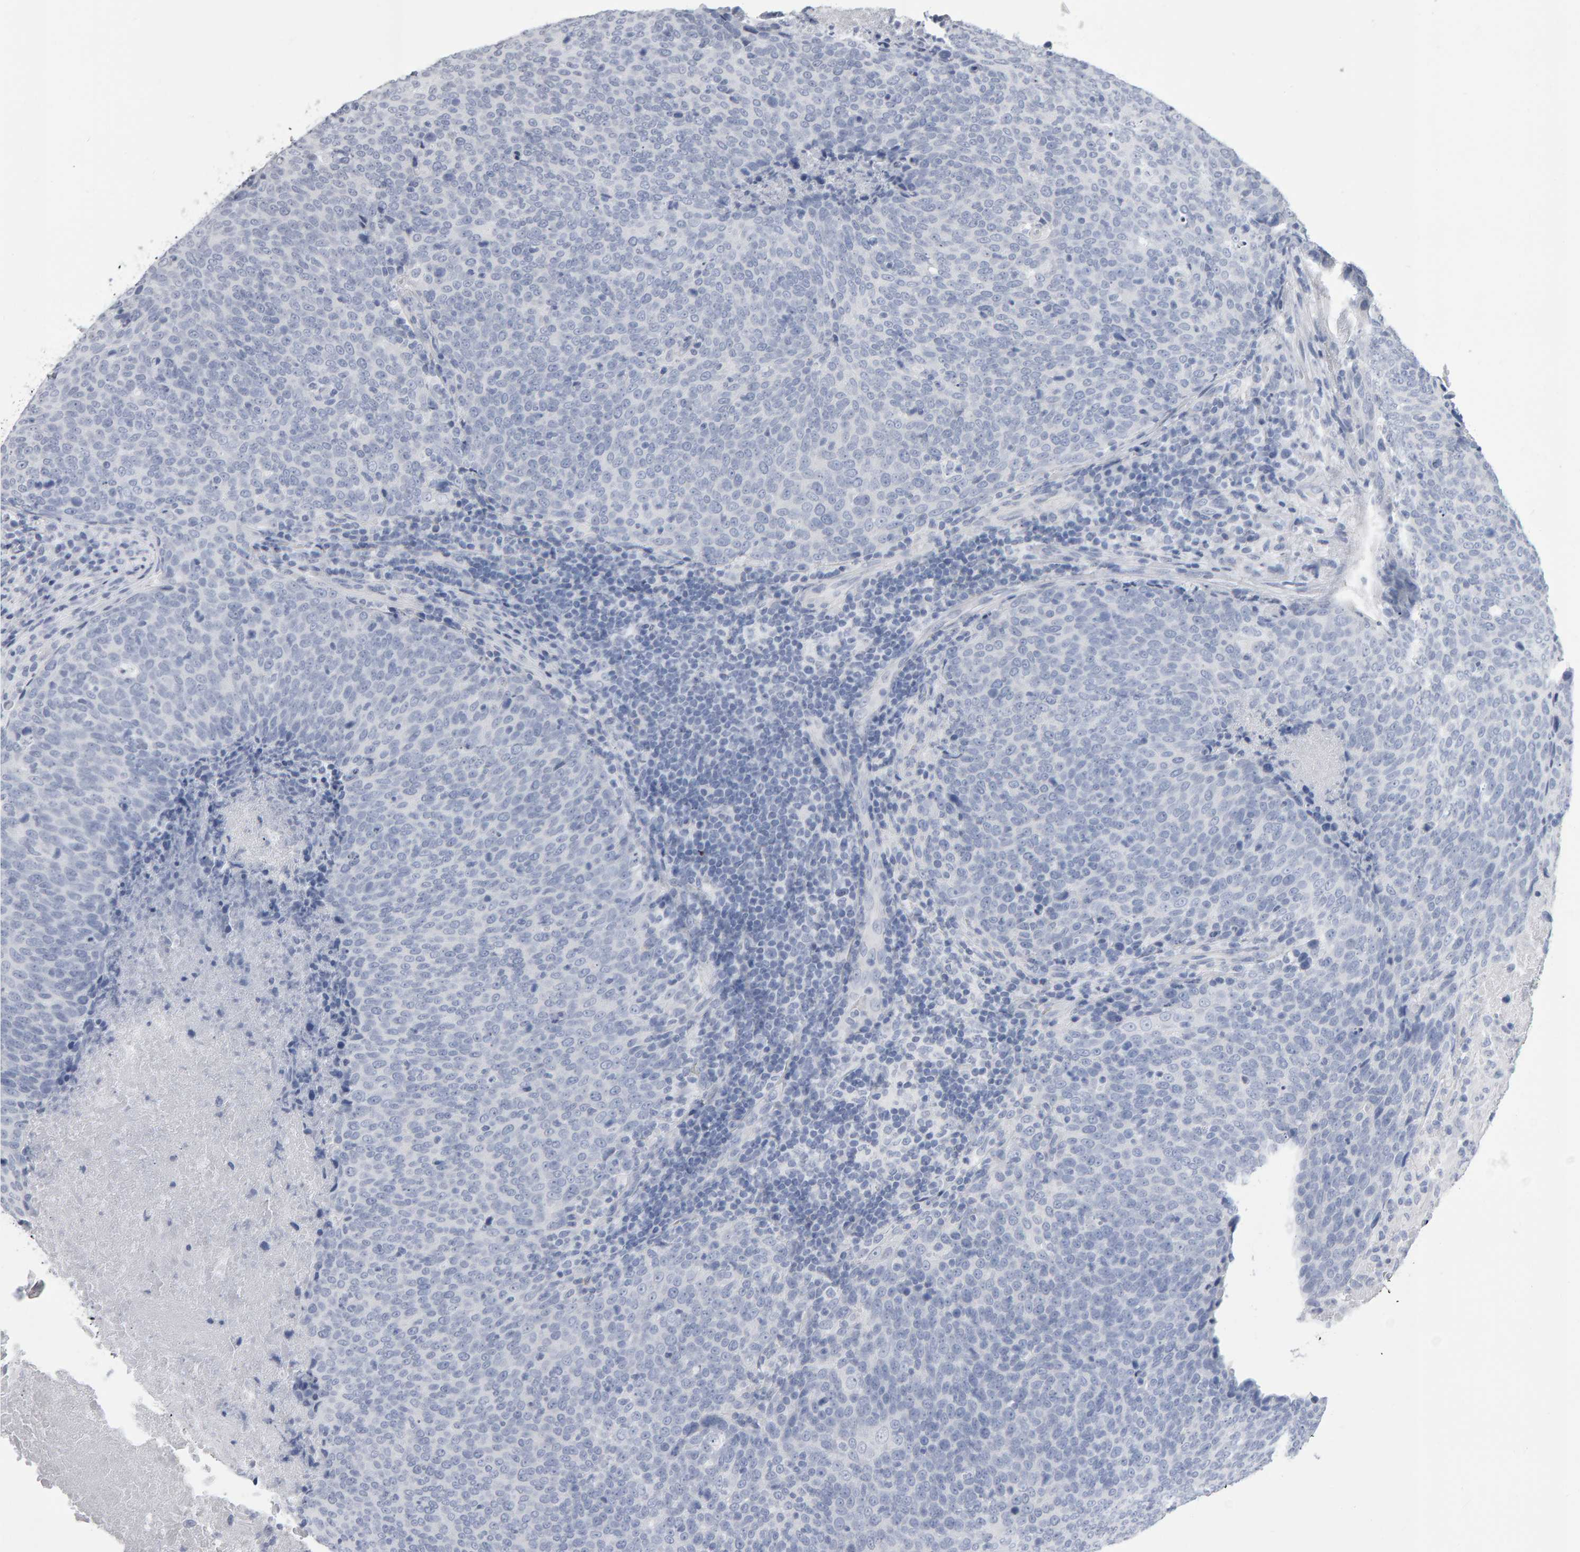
{"staining": {"intensity": "negative", "quantity": "none", "location": "none"}, "tissue": "head and neck cancer", "cell_type": "Tumor cells", "image_type": "cancer", "snomed": [{"axis": "morphology", "description": "Squamous cell carcinoma, NOS"}, {"axis": "morphology", "description": "Squamous cell carcinoma, metastatic, NOS"}, {"axis": "topography", "description": "Lymph node"}, {"axis": "topography", "description": "Head-Neck"}], "caption": "Tumor cells show no significant protein staining in head and neck cancer (squamous cell carcinoma).", "gene": "NCDN", "patient": {"sex": "male", "age": 62}}